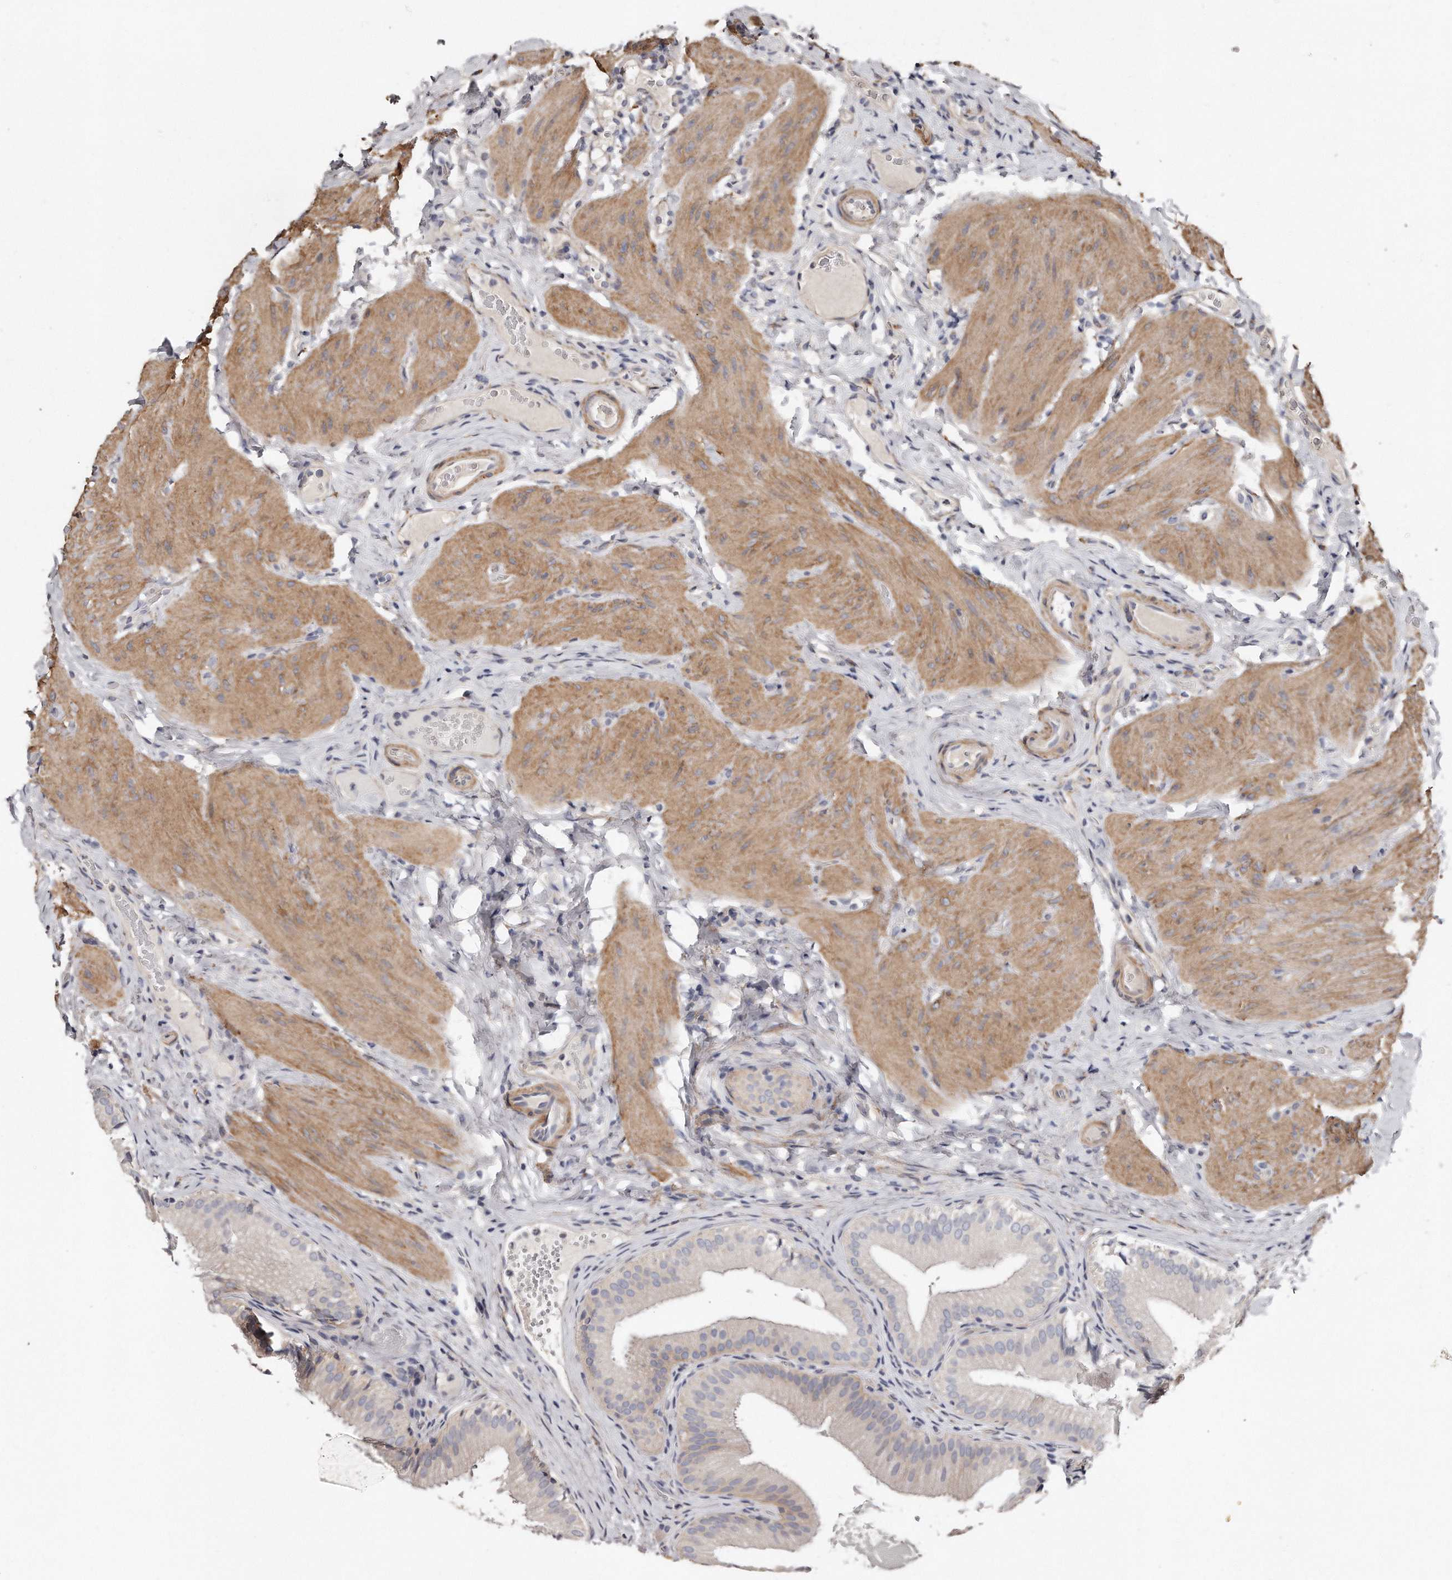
{"staining": {"intensity": "weak", "quantity": "<25%", "location": "cytoplasmic/membranous"}, "tissue": "gallbladder", "cell_type": "Glandular cells", "image_type": "normal", "snomed": [{"axis": "morphology", "description": "Normal tissue, NOS"}, {"axis": "topography", "description": "Gallbladder"}], "caption": "This is an immunohistochemistry micrograph of normal gallbladder. There is no positivity in glandular cells.", "gene": "LMOD1", "patient": {"sex": "female", "age": 30}}